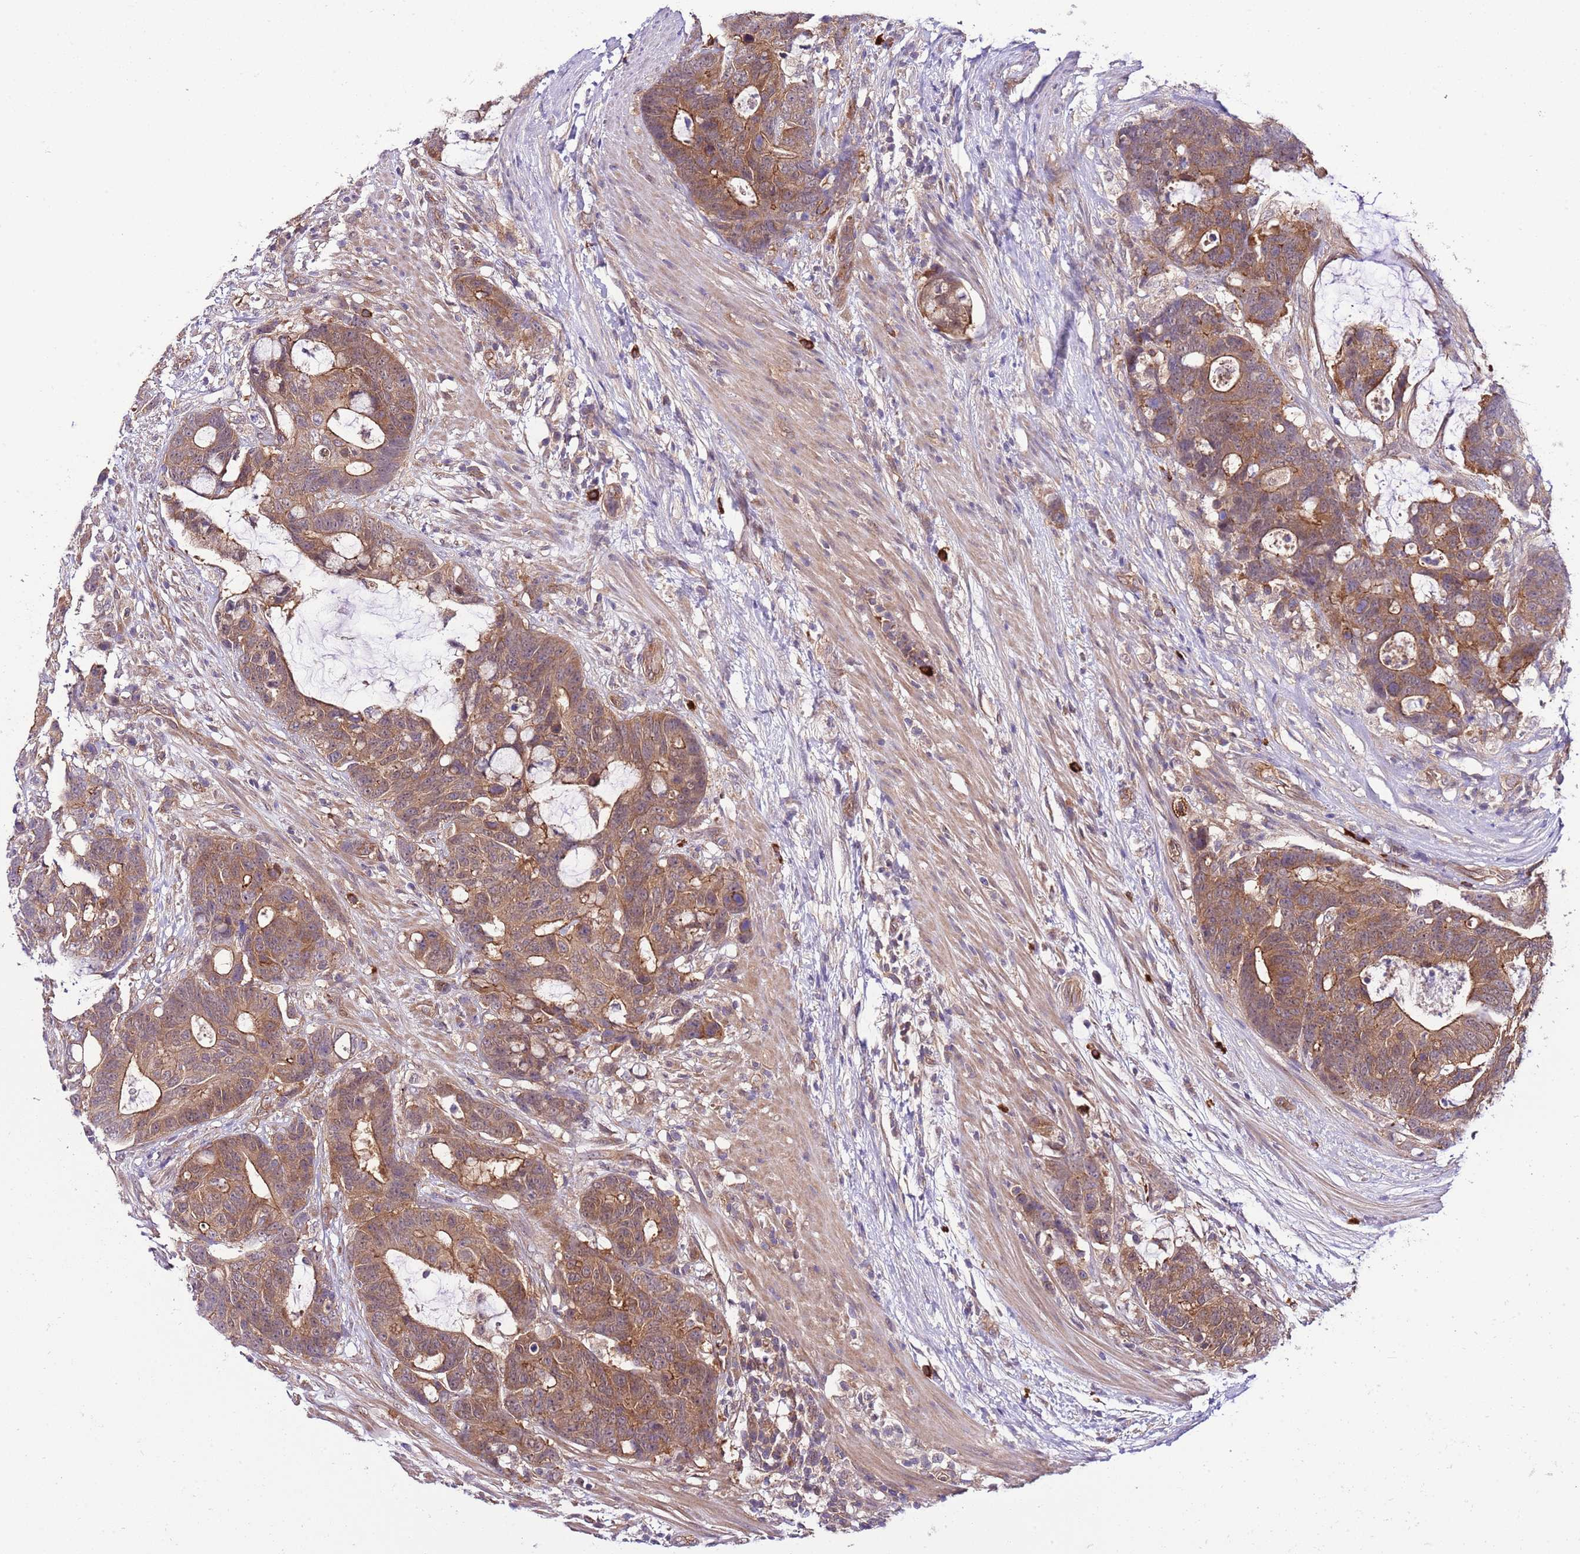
{"staining": {"intensity": "moderate", "quantity": ">75%", "location": "cytoplasmic/membranous"}, "tissue": "colorectal cancer", "cell_type": "Tumor cells", "image_type": "cancer", "snomed": [{"axis": "morphology", "description": "Adenocarcinoma, NOS"}, {"axis": "topography", "description": "Colon"}], "caption": "The immunohistochemical stain shows moderate cytoplasmic/membranous expression in tumor cells of colorectal cancer (adenocarcinoma) tissue.", "gene": "DONSON", "patient": {"sex": "female", "age": 82}}